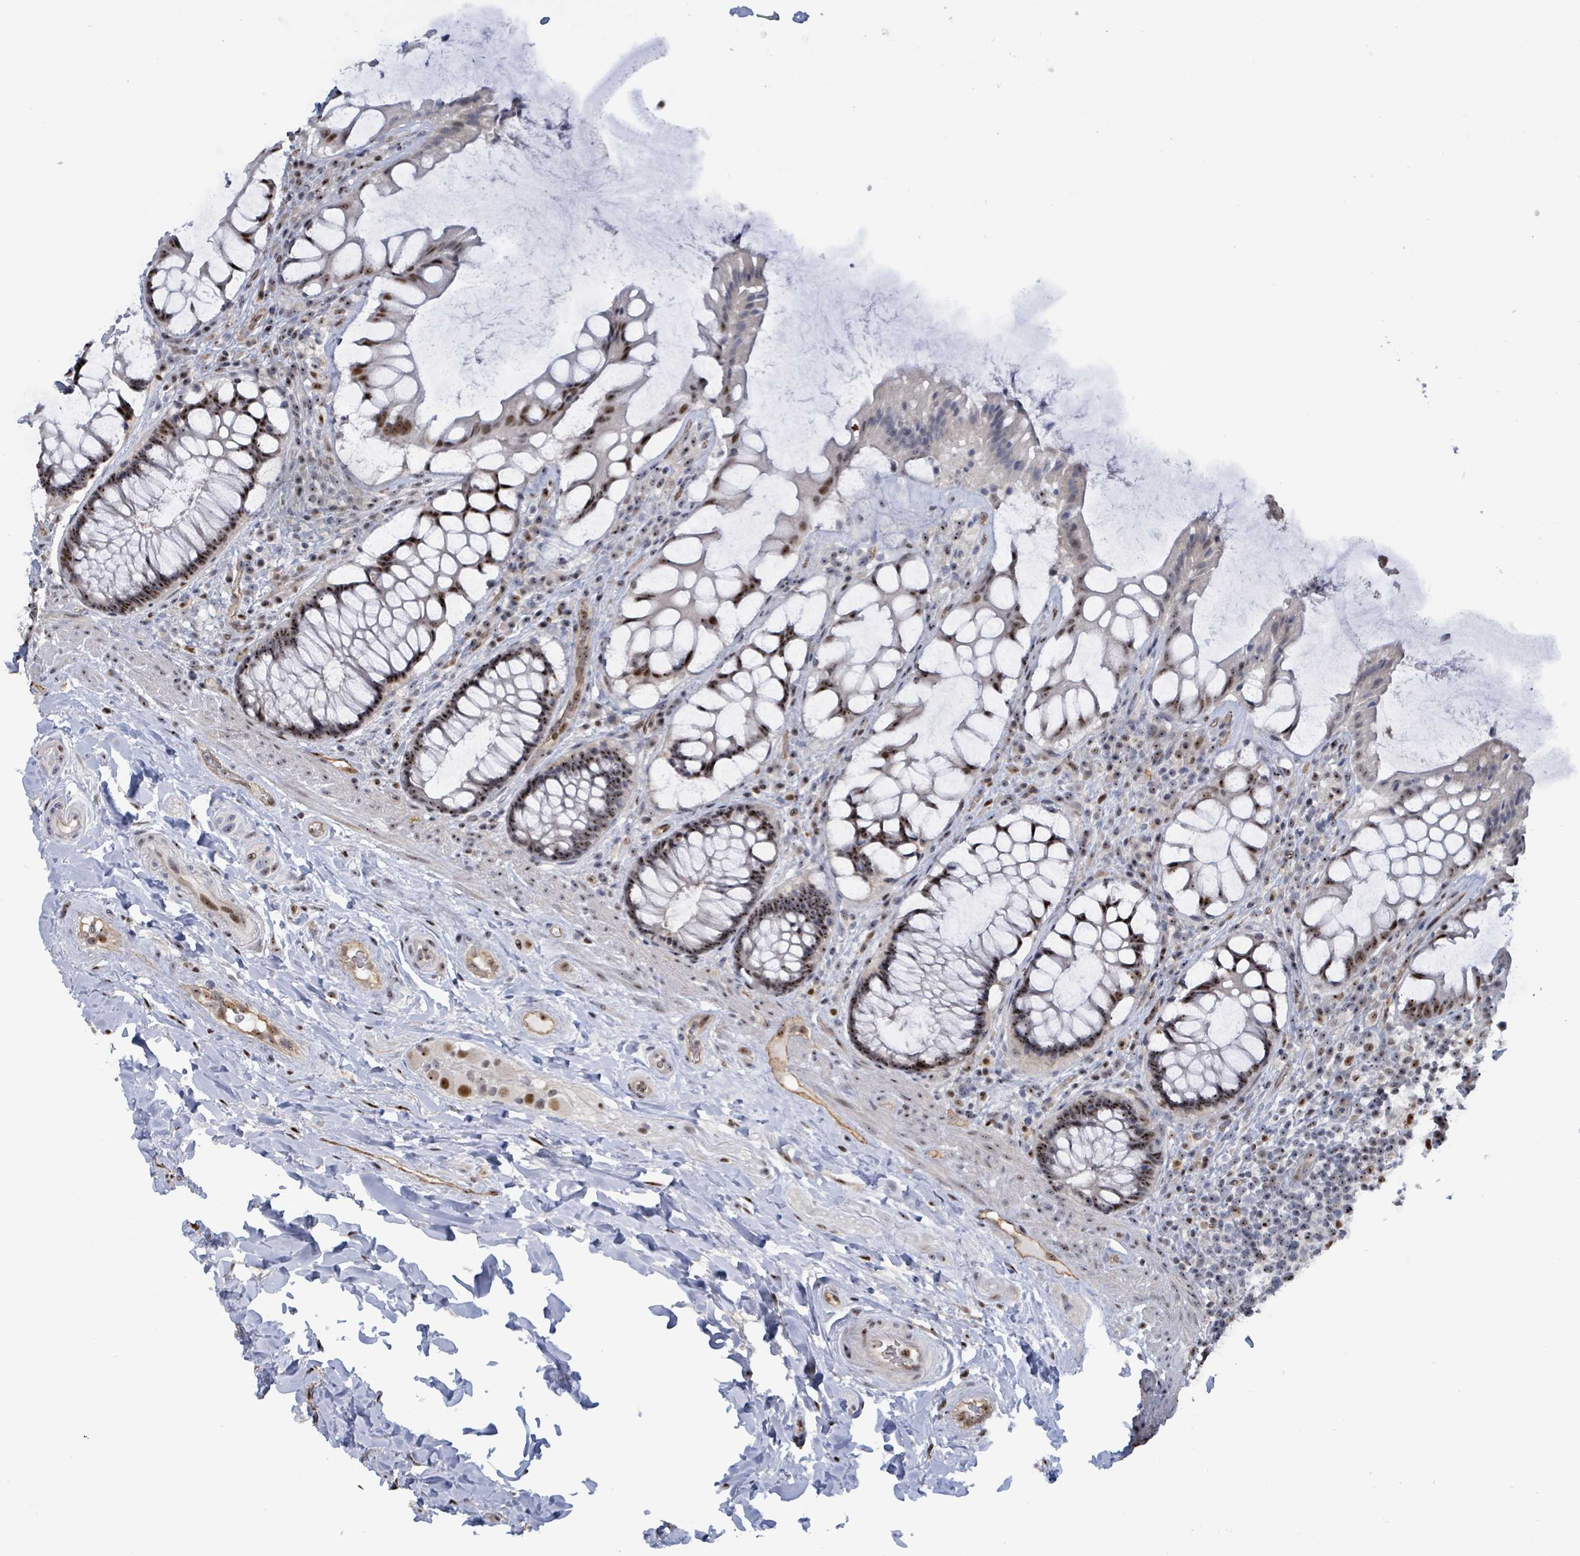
{"staining": {"intensity": "moderate", "quantity": ">75%", "location": "nuclear"}, "tissue": "rectum", "cell_type": "Glandular cells", "image_type": "normal", "snomed": [{"axis": "morphology", "description": "Normal tissue, NOS"}, {"axis": "topography", "description": "Rectum"}], "caption": "Immunohistochemistry (IHC) staining of unremarkable rectum, which exhibits medium levels of moderate nuclear staining in approximately >75% of glandular cells indicating moderate nuclear protein staining. The staining was performed using DAB (brown) for protein detection and nuclei were counterstained in hematoxylin (blue).", "gene": "RRN3", "patient": {"sex": "female", "age": 58}}